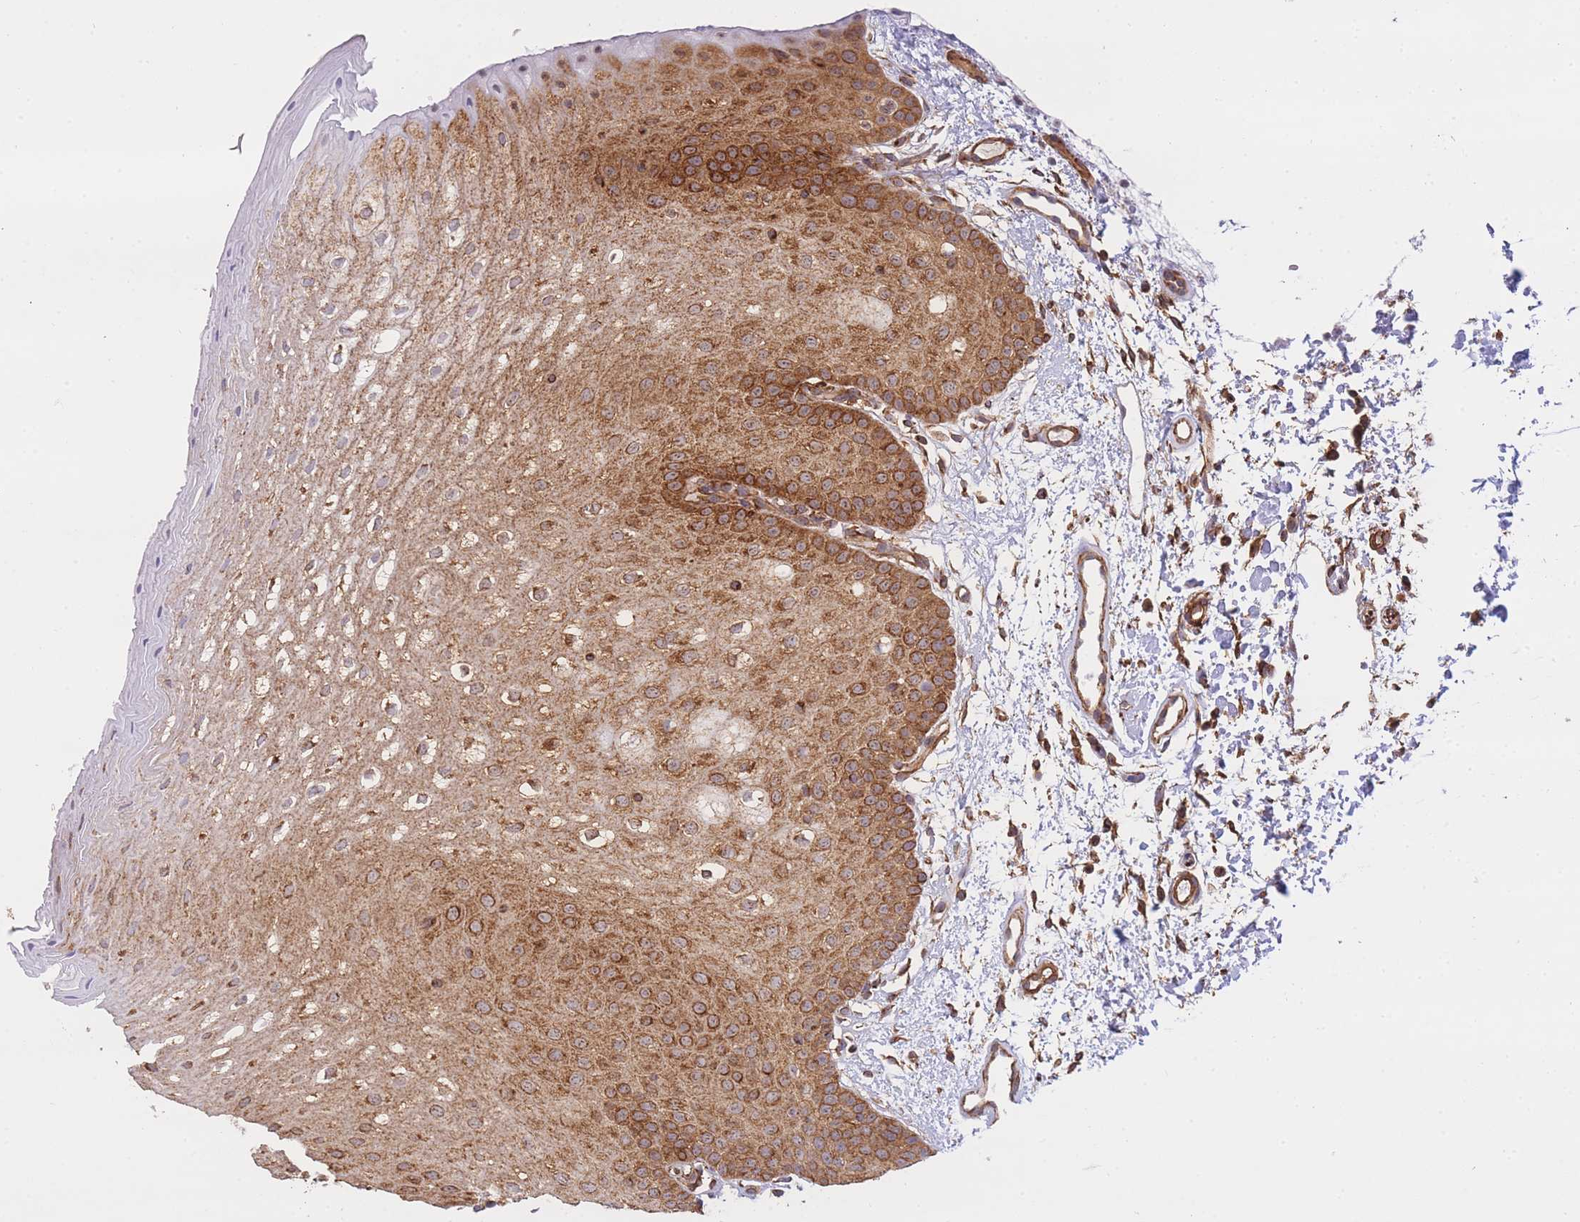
{"staining": {"intensity": "strong", "quantity": ">75%", "location": "cytoplasmic/membranous"}, "tissue": "oral mucosa", "cell_type": "Squamous epithelial cells", "image_type": "normal", "snomed": [{"axis": "morphology", "description": "Normal tissue, NOS"}, {"axis": "topography", "description": "Oral tissue"}], "caption": "Immunohistochemical staining of benign human oral mucosa shows strong cytoplasmic/membranous protein positivity in approximately >75% of squamous epithelial cells.", "gene": "EXOSC8", "patient": {"sex": "female", "age": 67}}